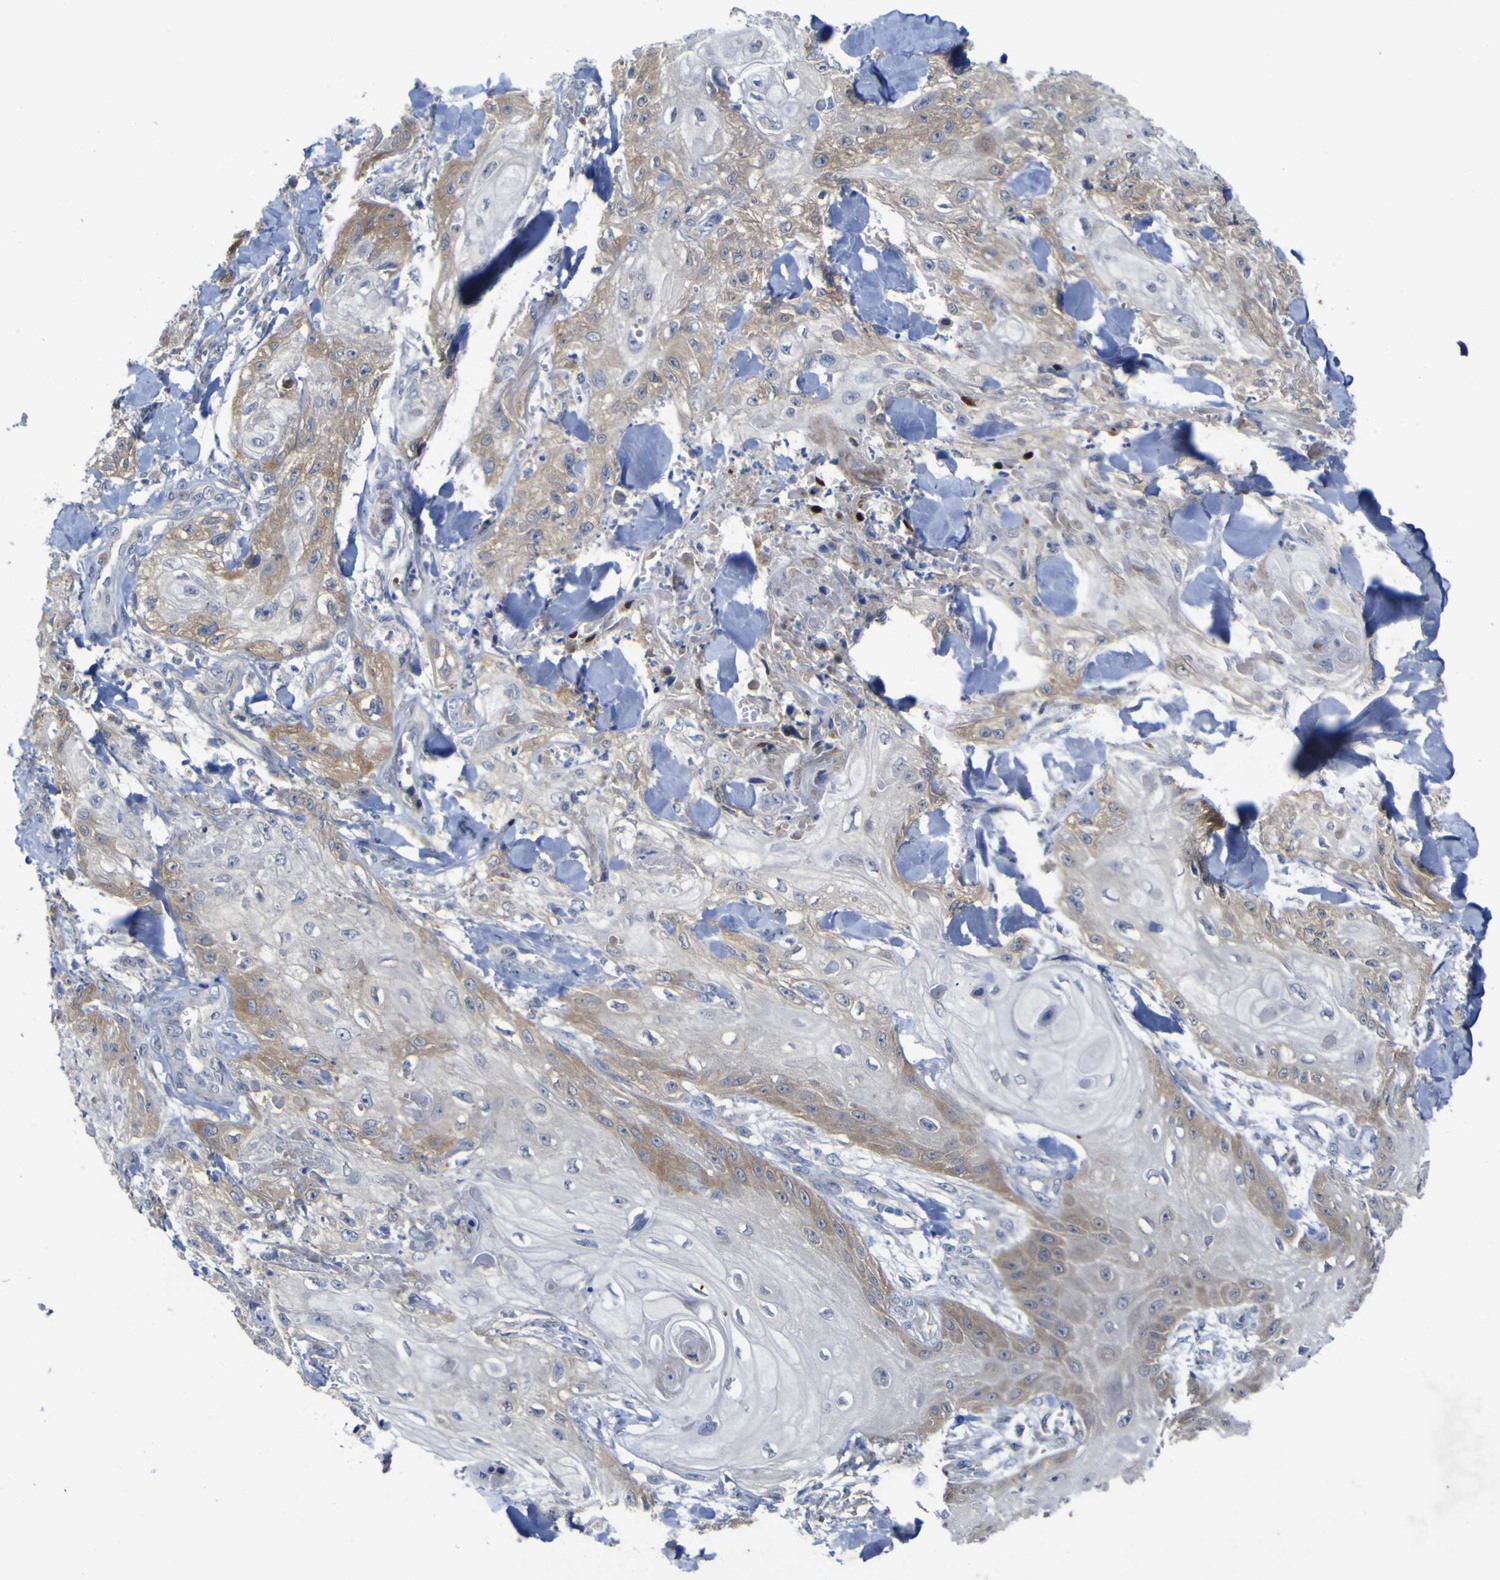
{"staining": {"intensity": "moderate", "quantity": "25%-75%", "location": "cytoplasmic/membranous"}, "tissue": "skin cancer", "cell_type": "Tumor cells", "image_type": "cancer", "snomed": [{"axis": "morphology", "description": "Squamous cell carcinoma, NOS"}, {"axis": "topography", "description": "Skin"}], "caption": "Squamous cell carcinoma (skin) tissue reveals moderate cytoplasmic/membranous expression in approximately 25%-75% of tumor cells", "gene": "NAV1", "patient": {"sex": "male", "age": 74}}